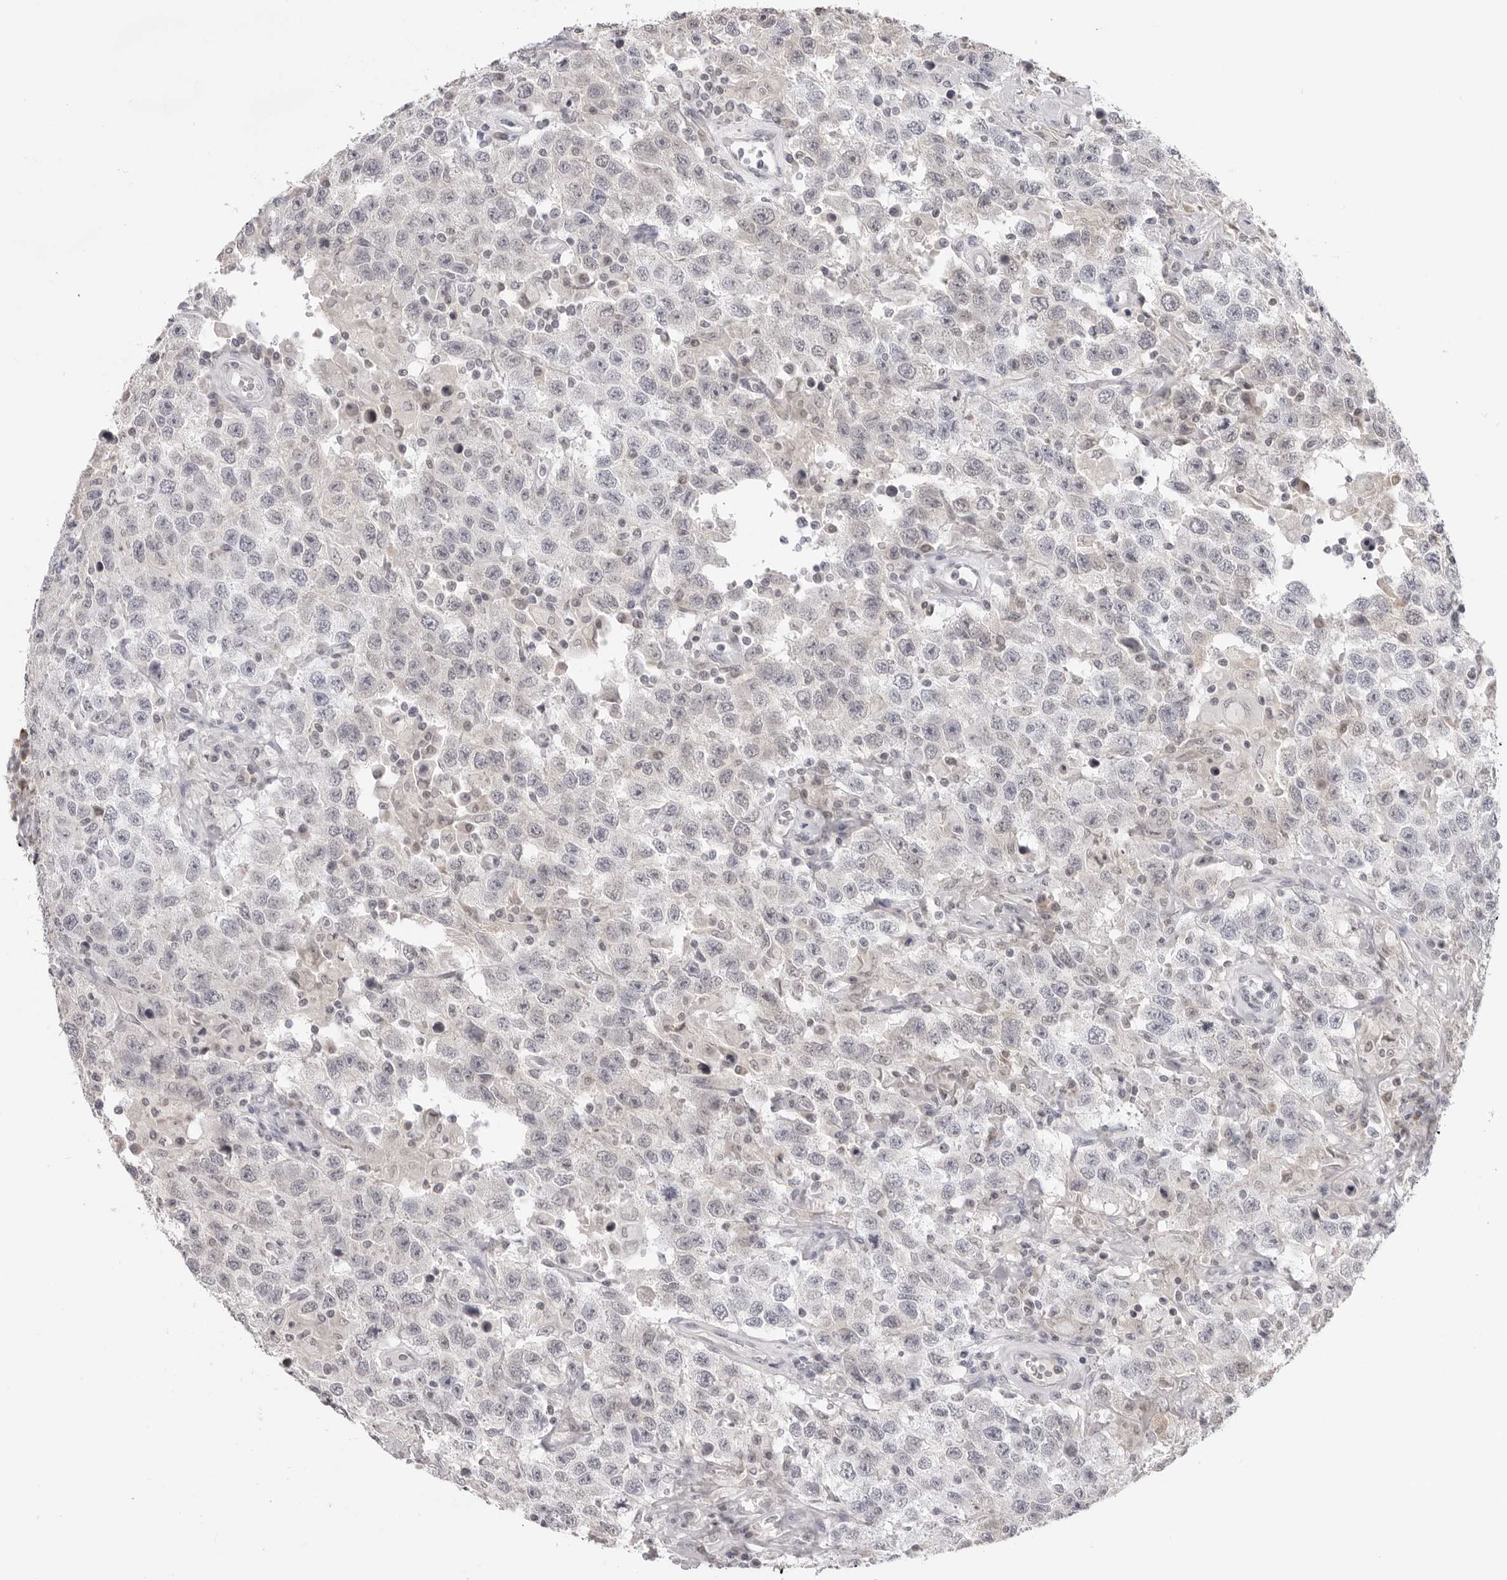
{"staining": {"intensity": "negative", "quantity": "none", "location": "none"}, "tissue": "testis cancer", "cell_type": "Tumor cells", "image_type": "cancer", "snomed": [{"axis": "morphology", "description": "Seminoma, NOS"}, {"axis": "topography", "description": "Testis"}], "caption": "Testis cancer was stained to show a protein in brown. There is no significant expression in tumor cells.", "gene": "ACP6", "patient": {"sex": "male", "age": 41}}